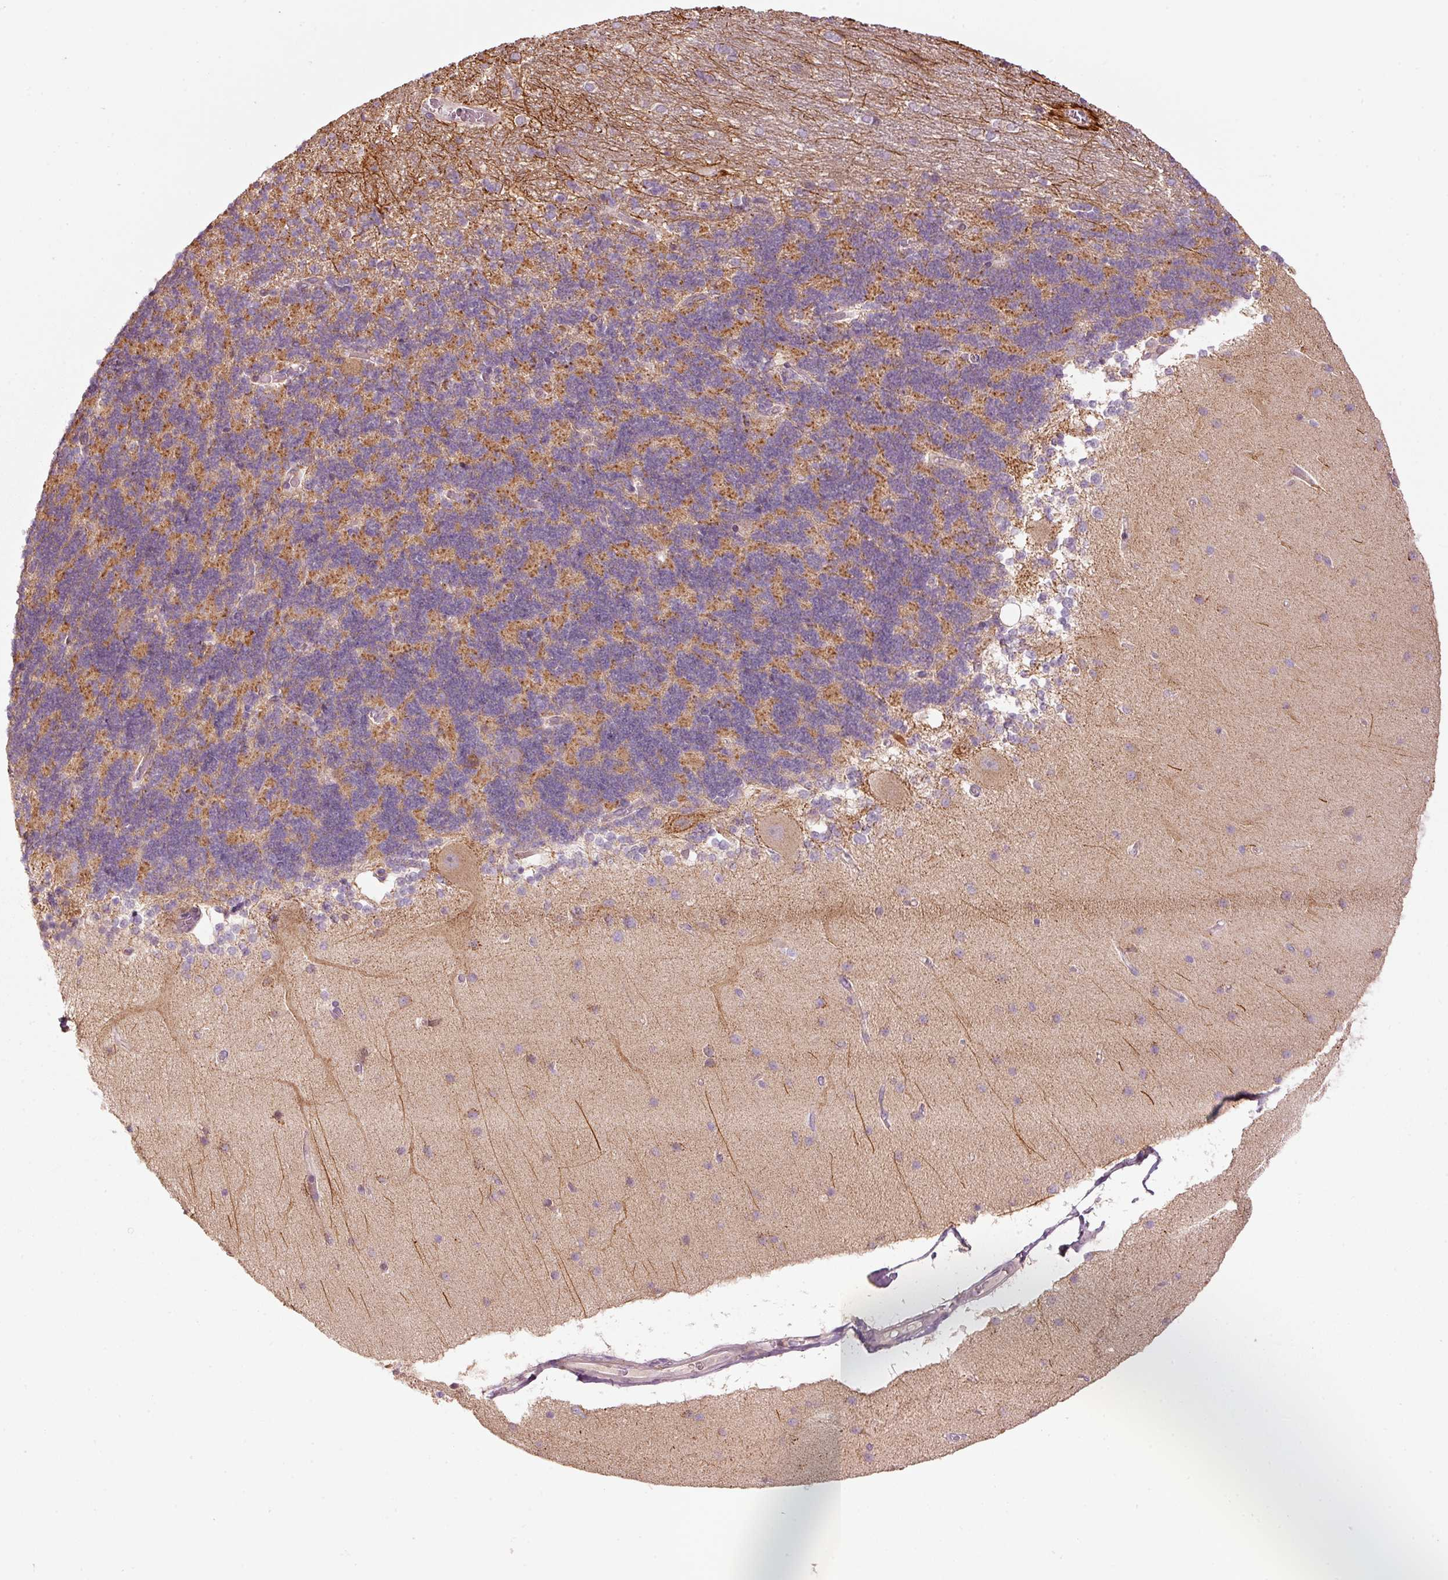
{"staining": {"intensity": "moderate", "quantity": "25%-75%", "location": "cytoplasmic/membranous"}, "tissue": "cerebellum", "cell_type": "Cells in granular layer", "image_type": "normal", "snomed": [{"axis": "morphology", "description": "Normal tissue, NOS"}, {"axis": "topography", "description": "Cerebellum"}], "caption": "Moderate cytoplasmic/membranous expression for a protein is identified in approximately 25%-75% of cells in granular layer of benign cerebellum using IHC.", "gene": "MAP10", "patient": {"sex": "female", "age": 54}}